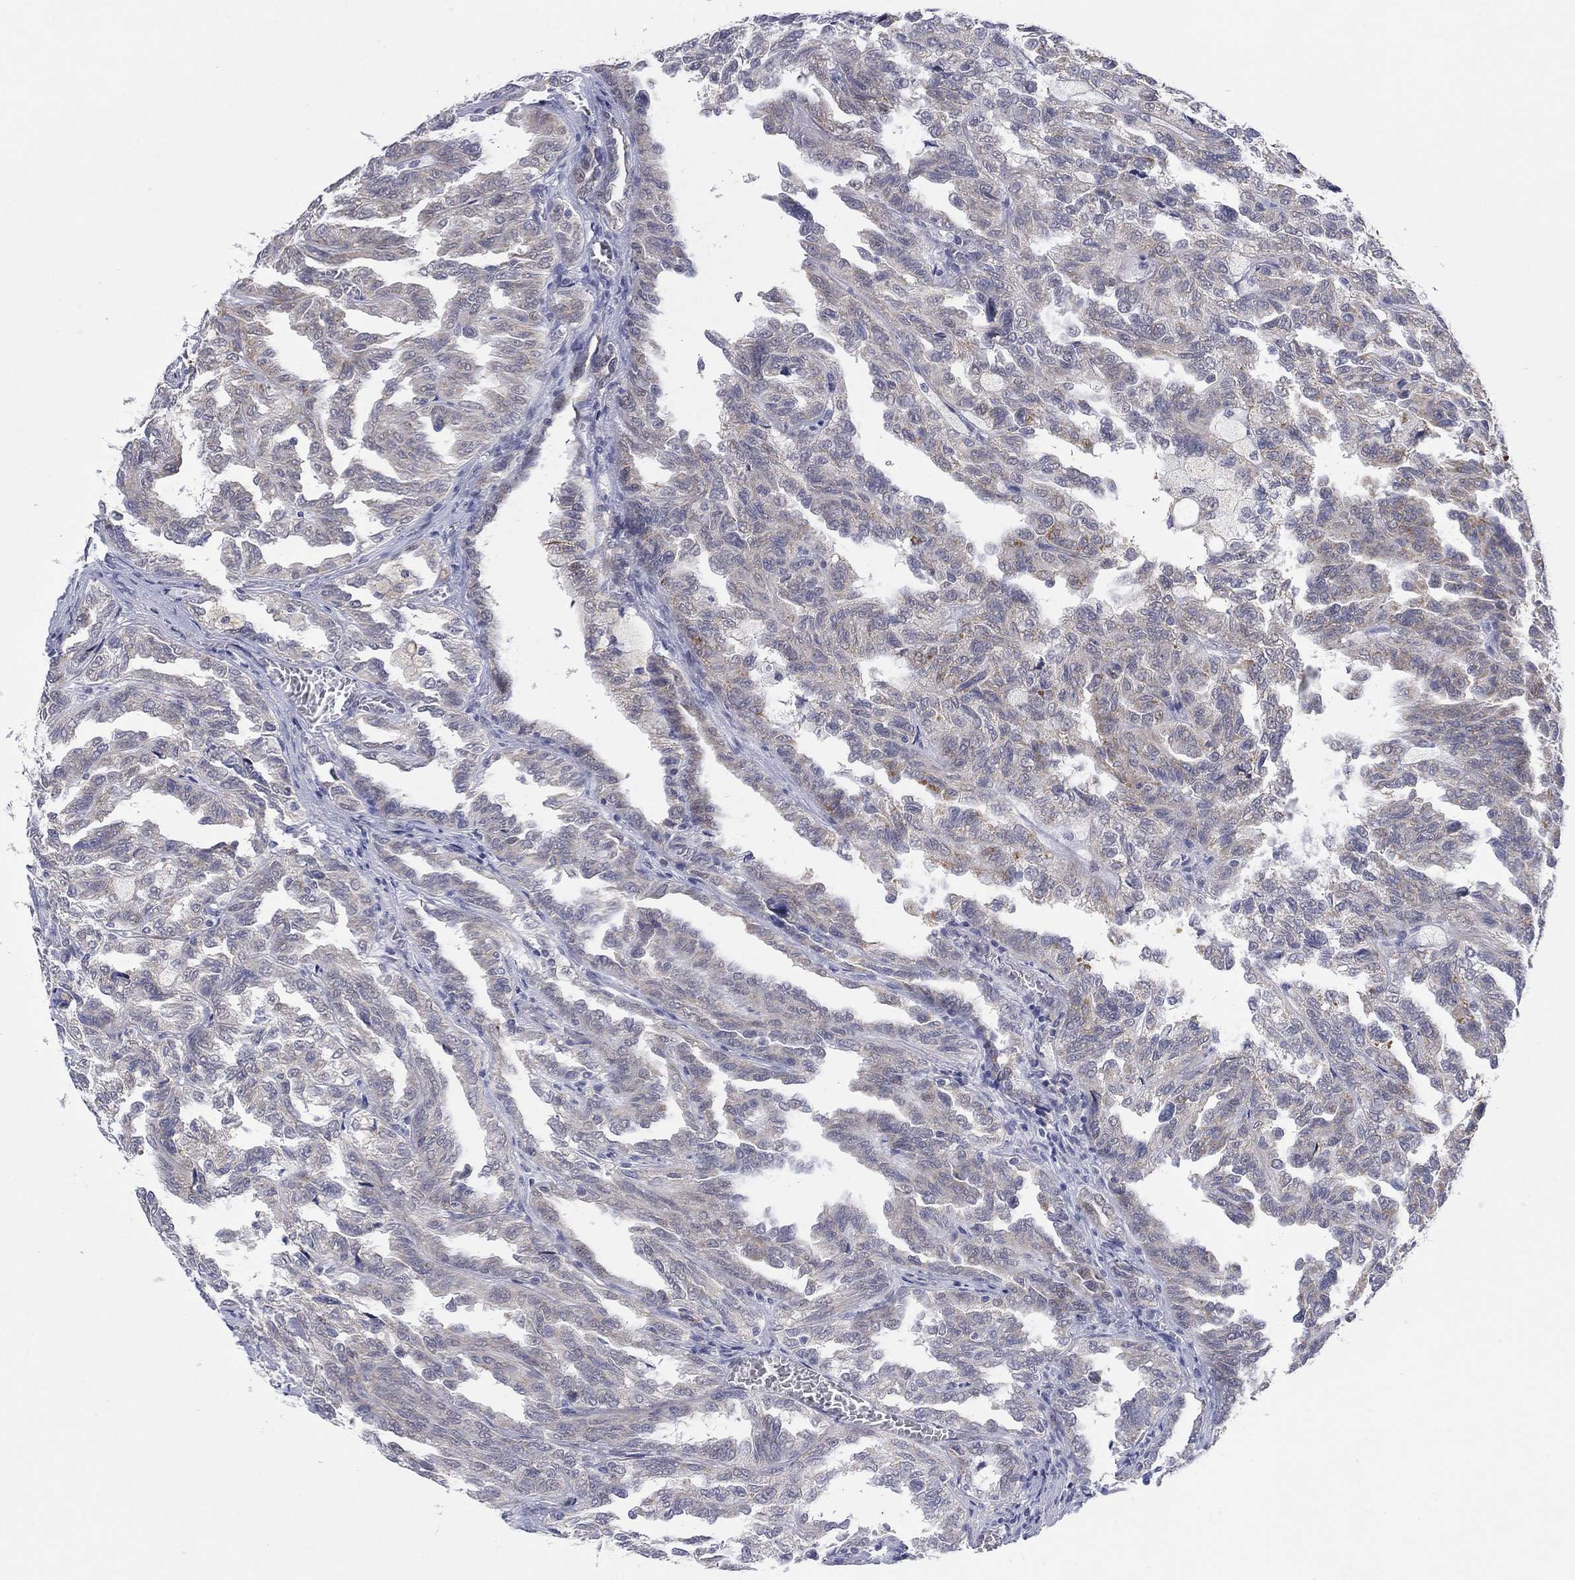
{"staining": {"intensity": "negative", "quantity": "none", "location": "none"}, "tissue": "renal cancer", "cell_type": "Tumor cells", "image_type": "cancer", "snomed": [{"axis": "morphology", "description": "Adenocarcinoma, NOS"}, {"axis": "topography", "description": "Kidney"}], "caption": "Immunohistochemistry (IHC) of renal cancer displays no expression in tumor cells.", "gene": "SDC1", "patient": {"sex": "male", "age": 79}}